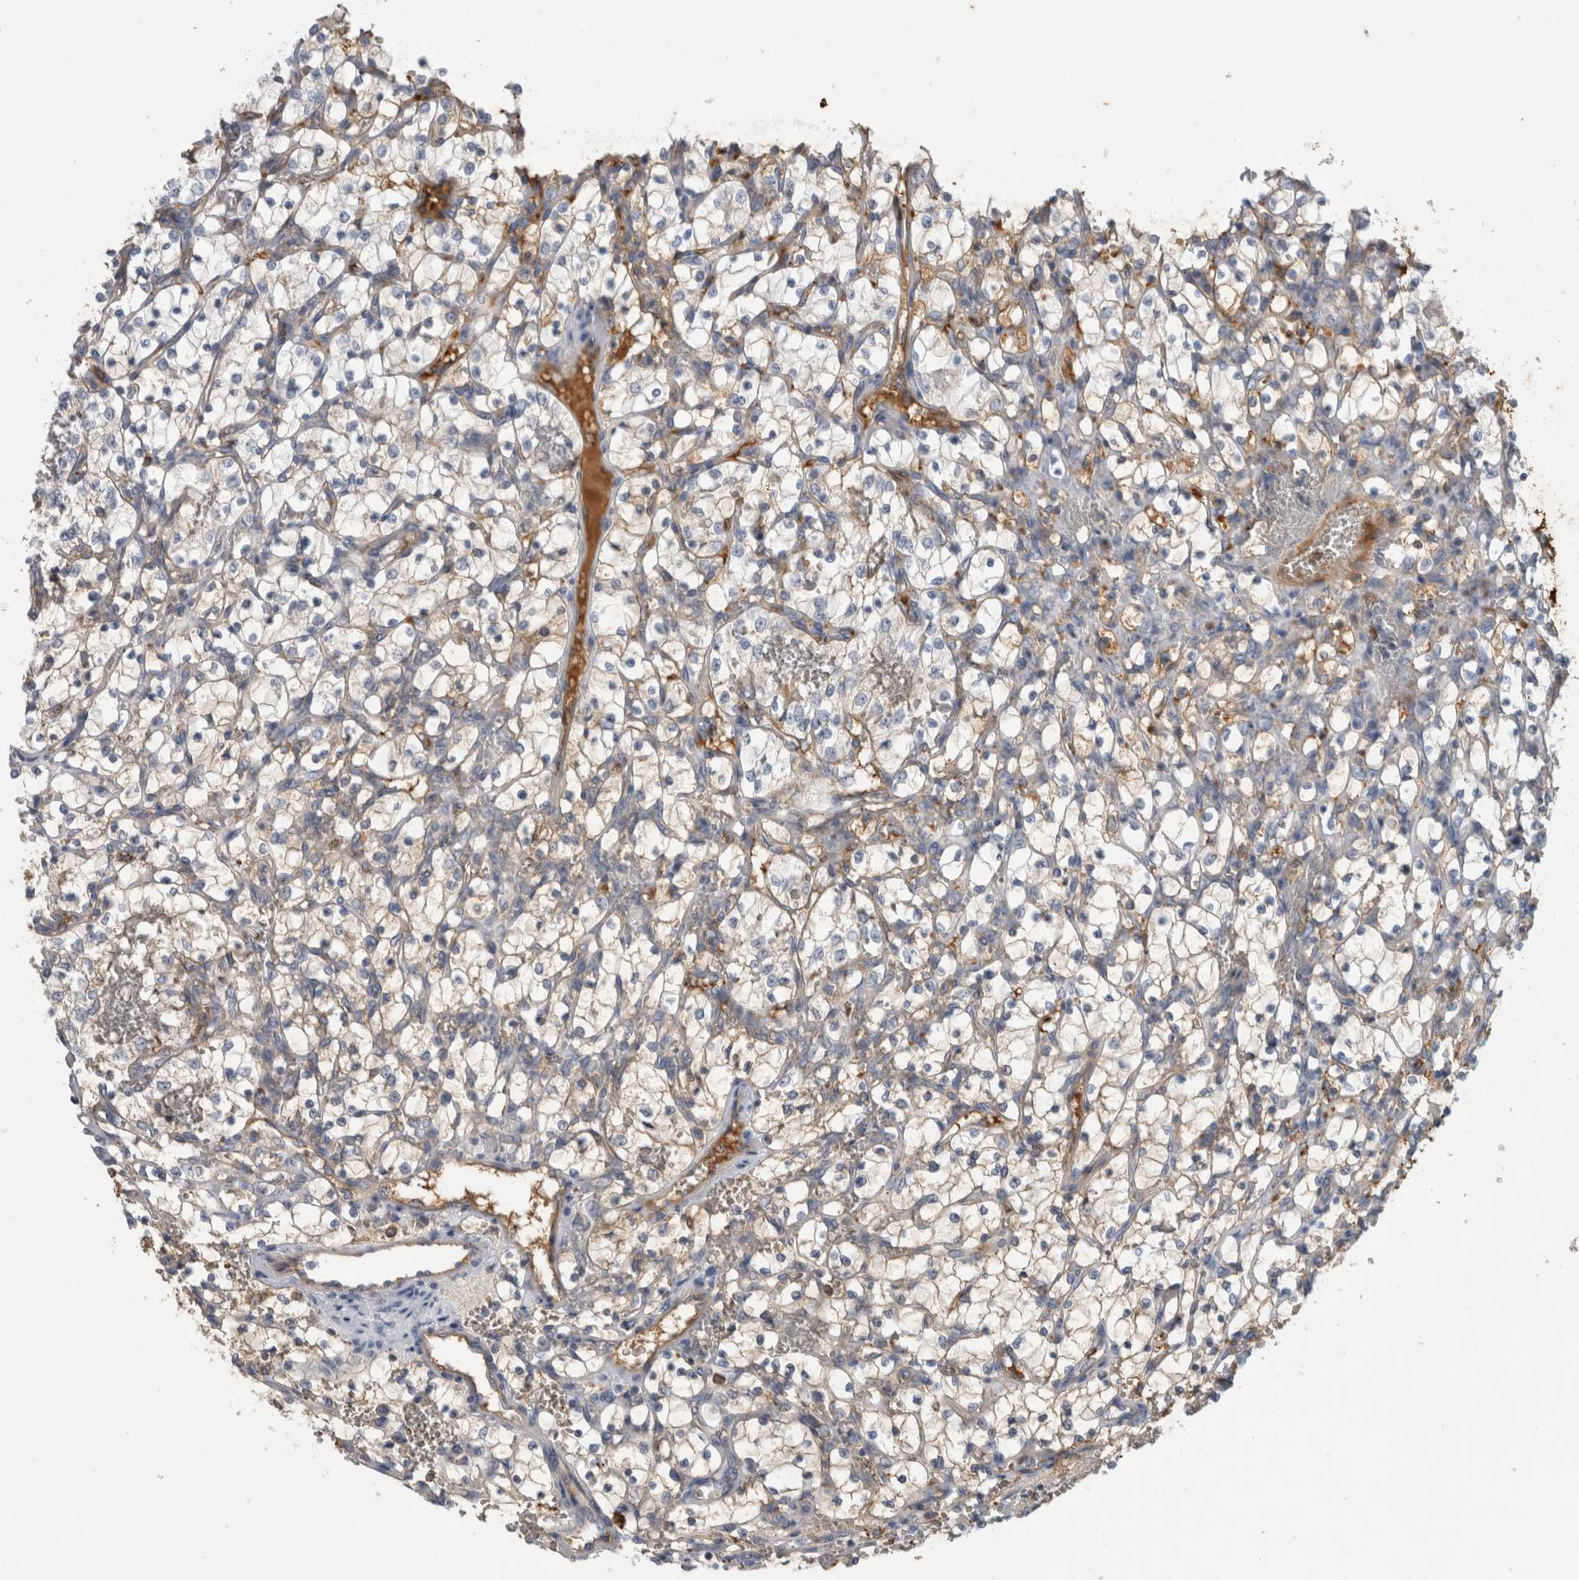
{"staining": {"intensity": "negative", "quantity": "none", "location": "none"}, "tissue": "renal cancer", "cell_type": "Tumor cells", "image_type": "cancer", "snomed": [{"axis": "morphology", "description": "Adenocarcinoma, NOS"}, {"axis": "topography", "description": "Kidney"}], "caption": "Image shows no protein positivity in tumor cells of renal cancer (adenocarcinoma) tissue.", "gene": "TBCE", "patient": {"sex": "female", "age": 69}}